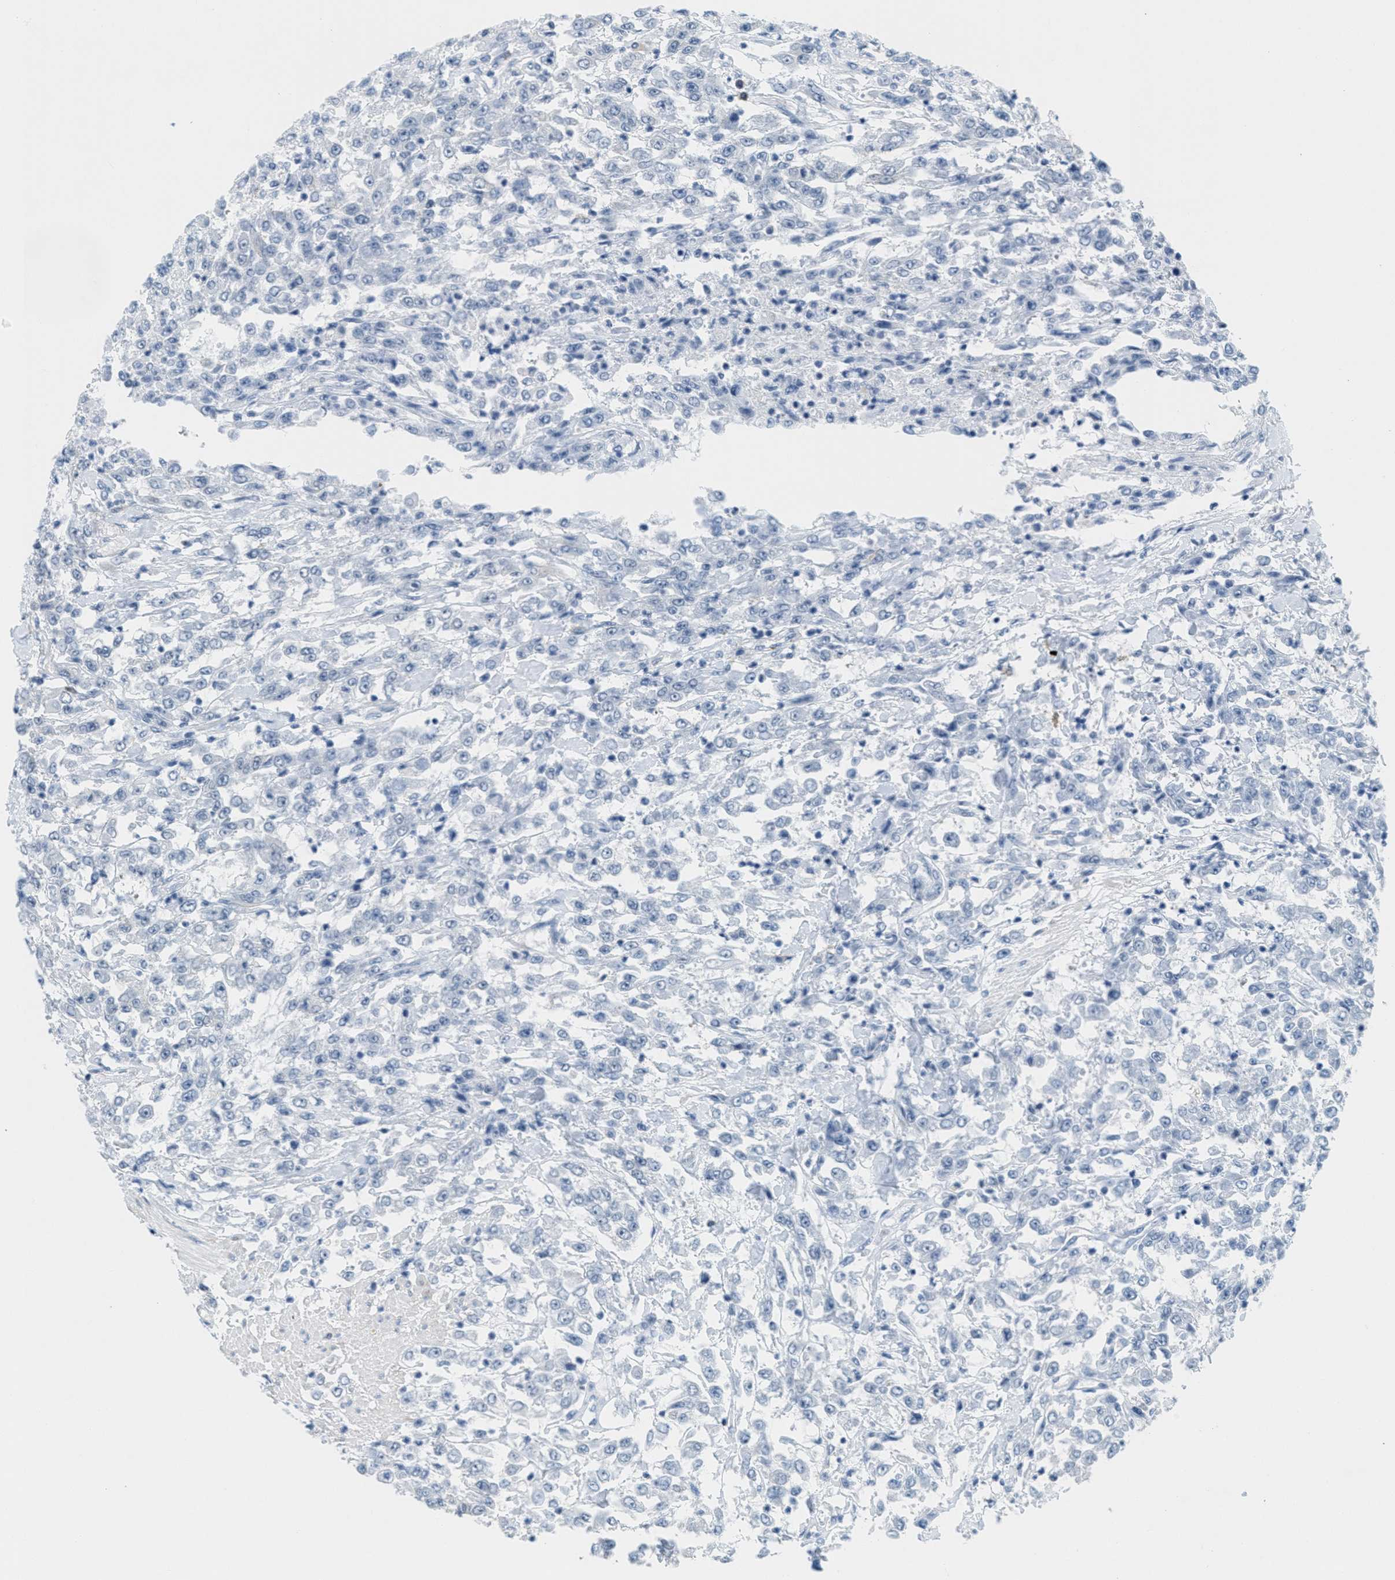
{"staining": {"intensity": "negative", "quantity": "none", "location": "none"}, "tissue": "urothelial cancer", "cell_type": "Tumor cells", "image_type": "cancer", "snomed": [{"axis": "morphology", "description": "Urothelial carcinoma, High grade"}, {"axis": "topography", "description": "Urinary bladder"}], "caption": "This is an immunohistochemistry image of human high-grade urothelial carcinoma. There is no staining in tumor cells.", "gene": "HS3ST2", "patient": {"sex": "male", "age": 46}}